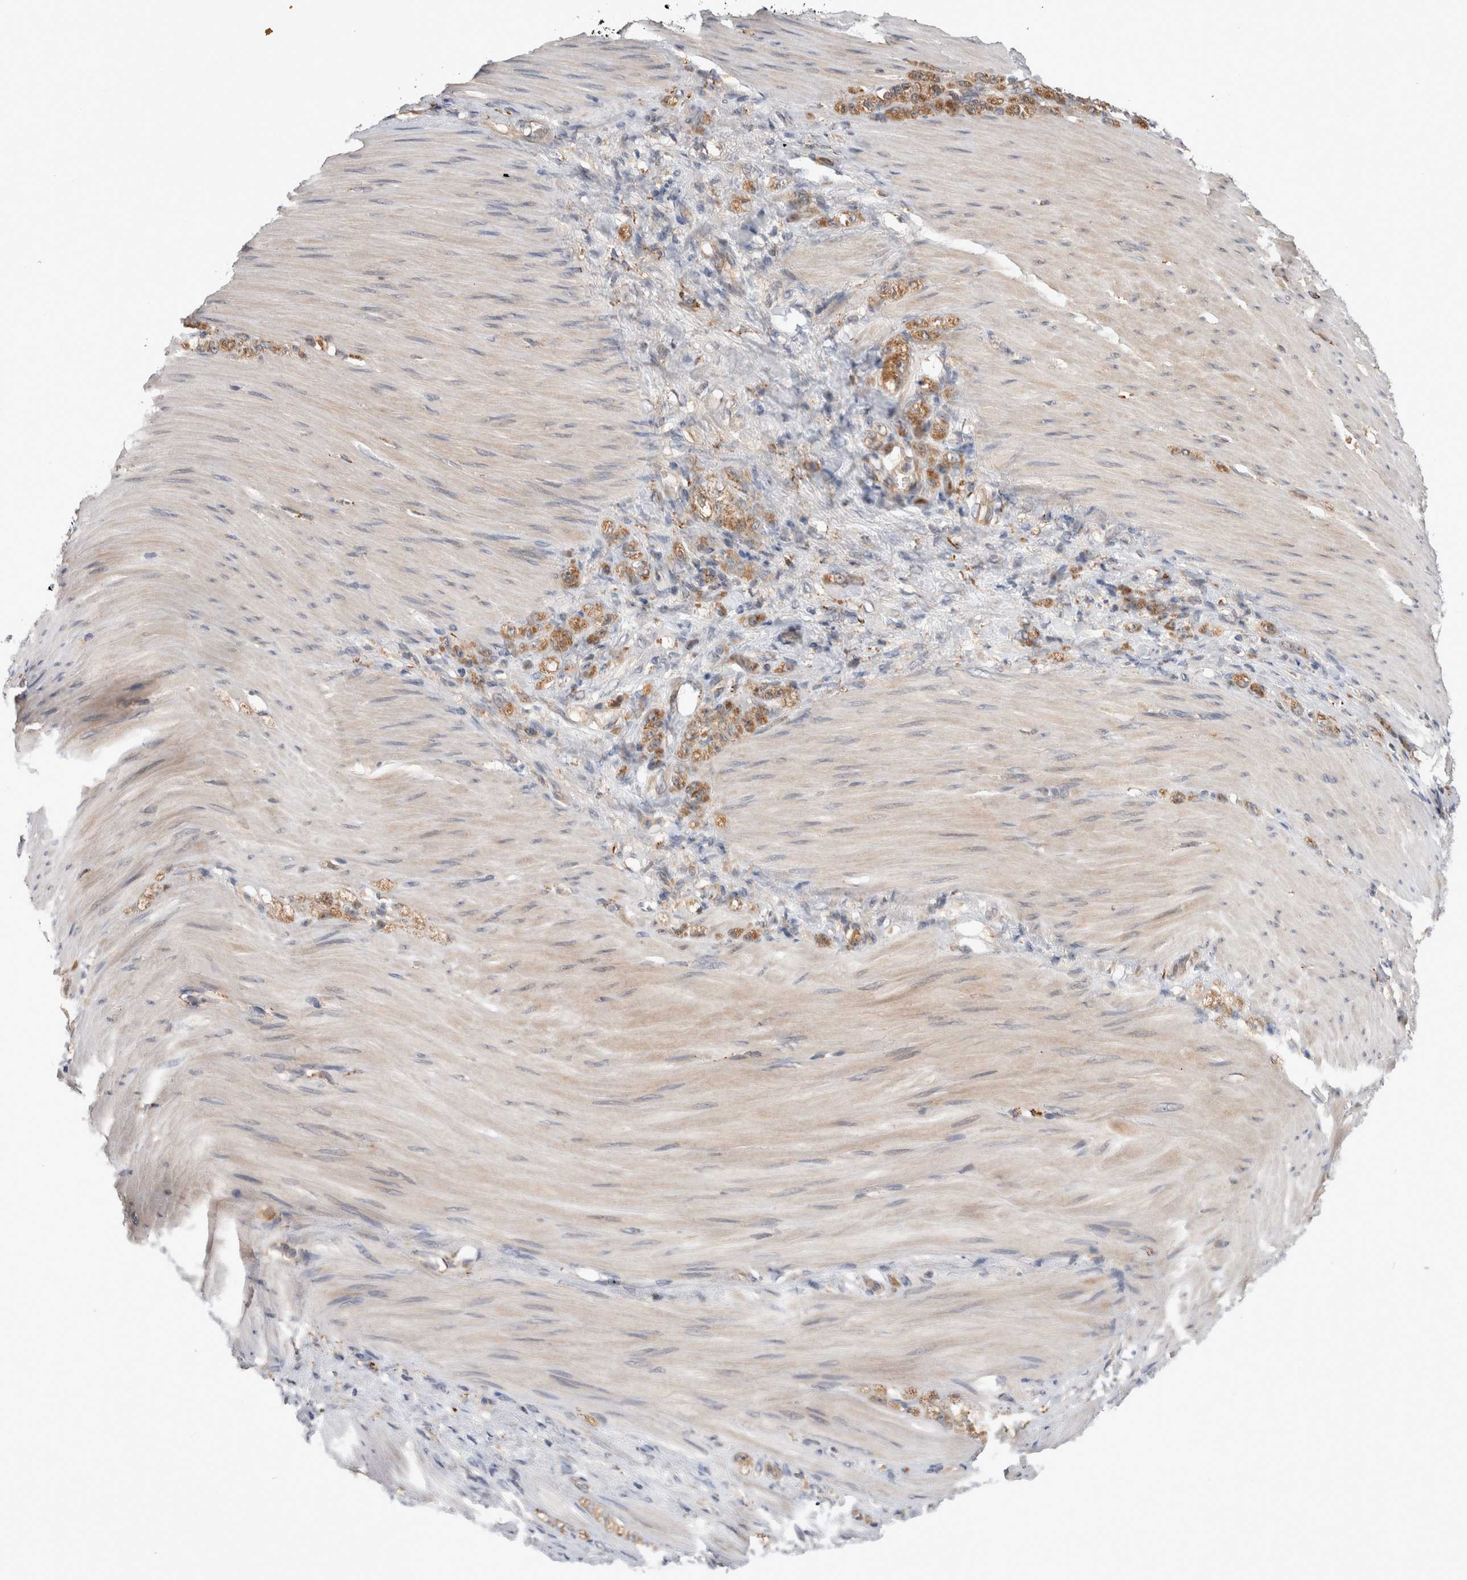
{"staining": {"intensity": "moderate", "quantity": ">75%", "location": "cytoplasmic/membranous"}, "tissue": "stomach cancer", "cell_type": "Tumor cells", "image_type": "cancer", "snomed": [{"axis": "morphology", "description": "Normal tissue, NOS"}, {"axis": "morphology", "description": "Adenocarcinoma, NOS"}, {"axis": "topography", "description": "Stomach"}], "caption": "Immunohistochemistry photomicrograph of neoplastic tissue: human stomach adenocarcinoma stained using IHC exhibits medium levels of moderate protein expression localized specifically in the cytoplasmic/membranous of tumor cells, appearing as a cytoplasmic/membranous brown color.", "gene": "MRPL37", "patient": {"sex": "male", "age": 82}}